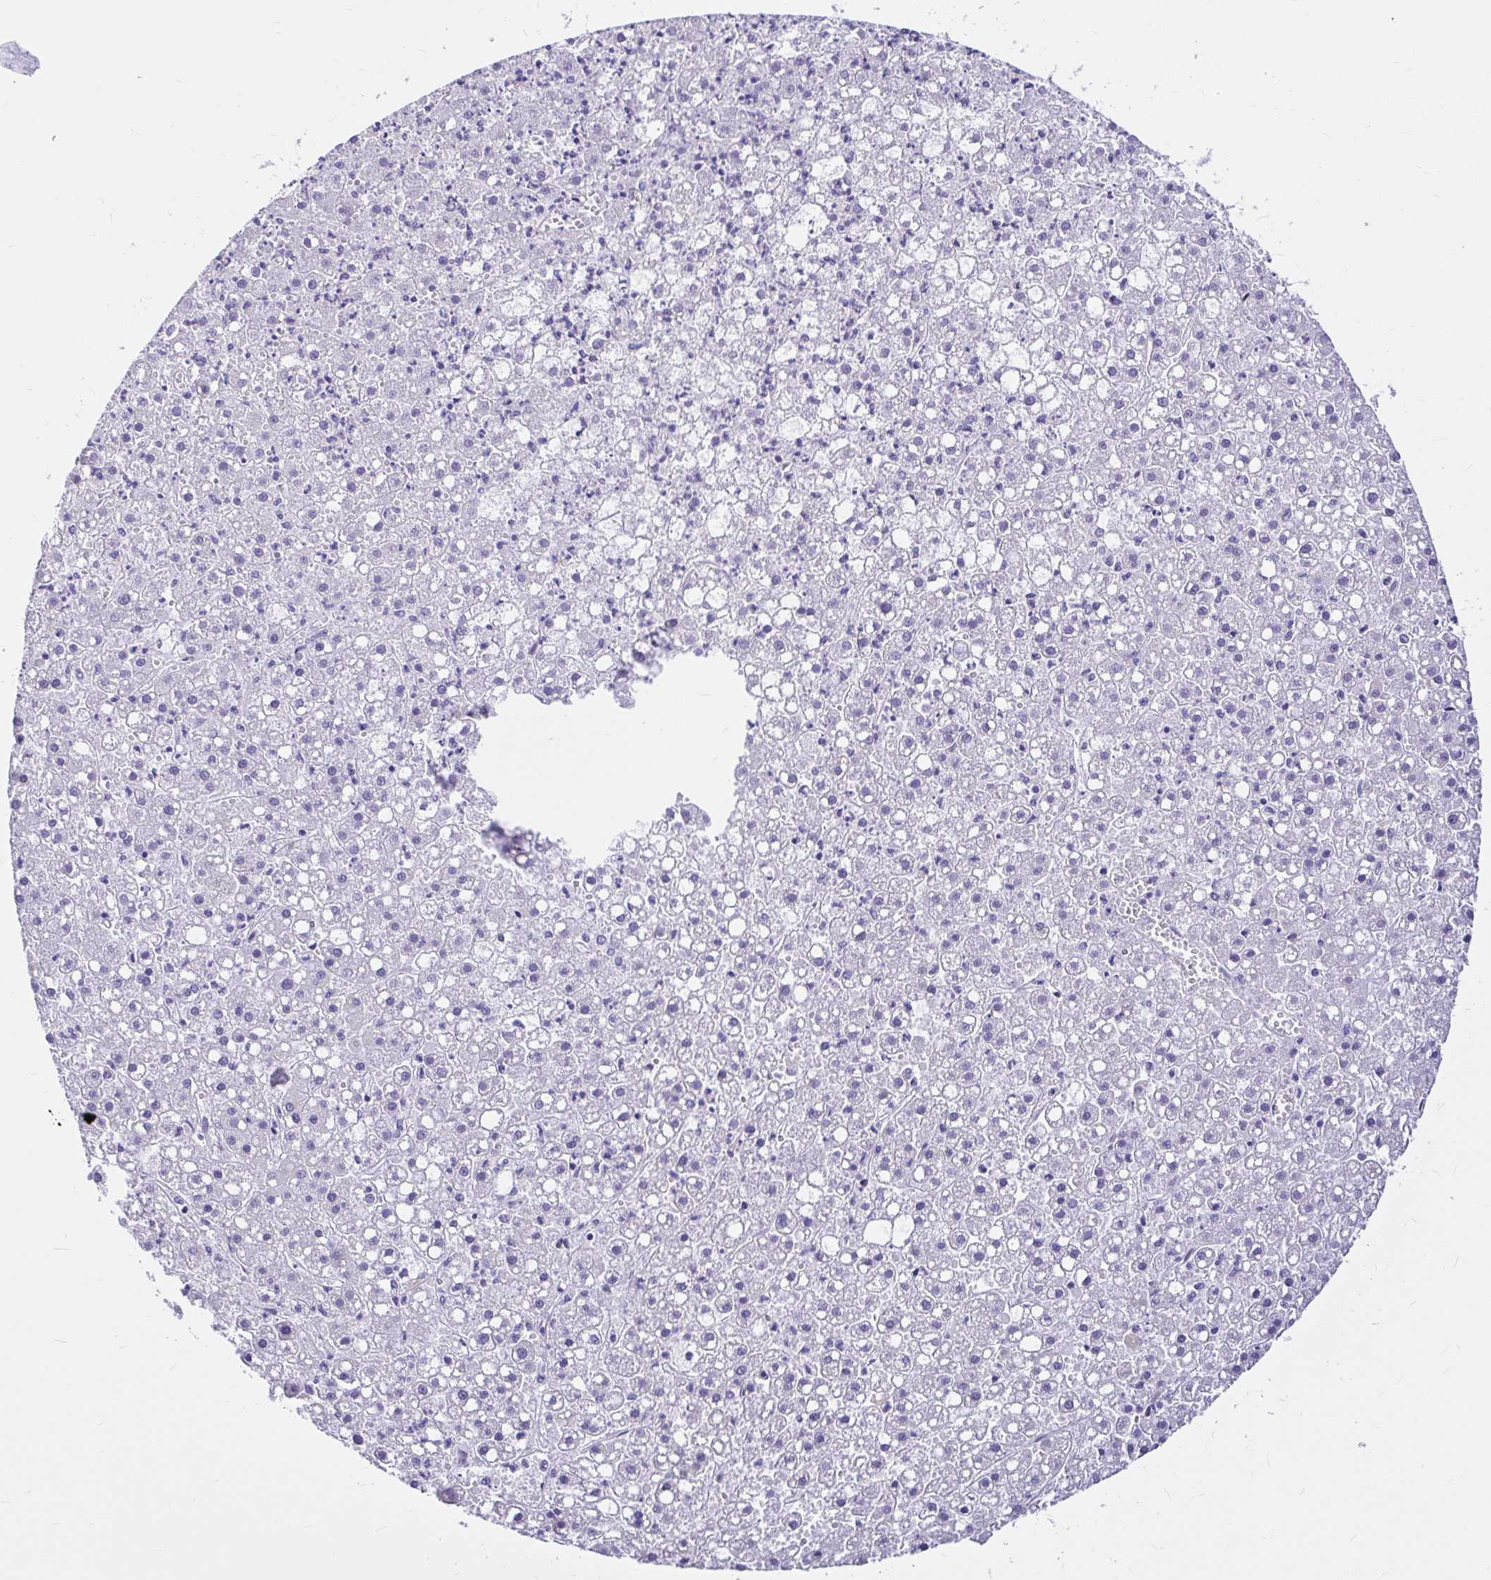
{"staining": {"intensity": "negative", "quantity": "none", "location": "none"}, "tissue": "liver cancer", "cell_type": "Tumor cells", "image_type": "cancer", "snomed": [{"axis": "morphology", "description": "Carcinoma, Hepatocellular, NOS"}, {"axis": "topography", "description": "Liver"}], "caption": "Tumor cells are negative for protein expression in human hepatocellular carcinoma (liver).", "gene": "GABBR2", "patient": {"sex": "male", "age": 67}}